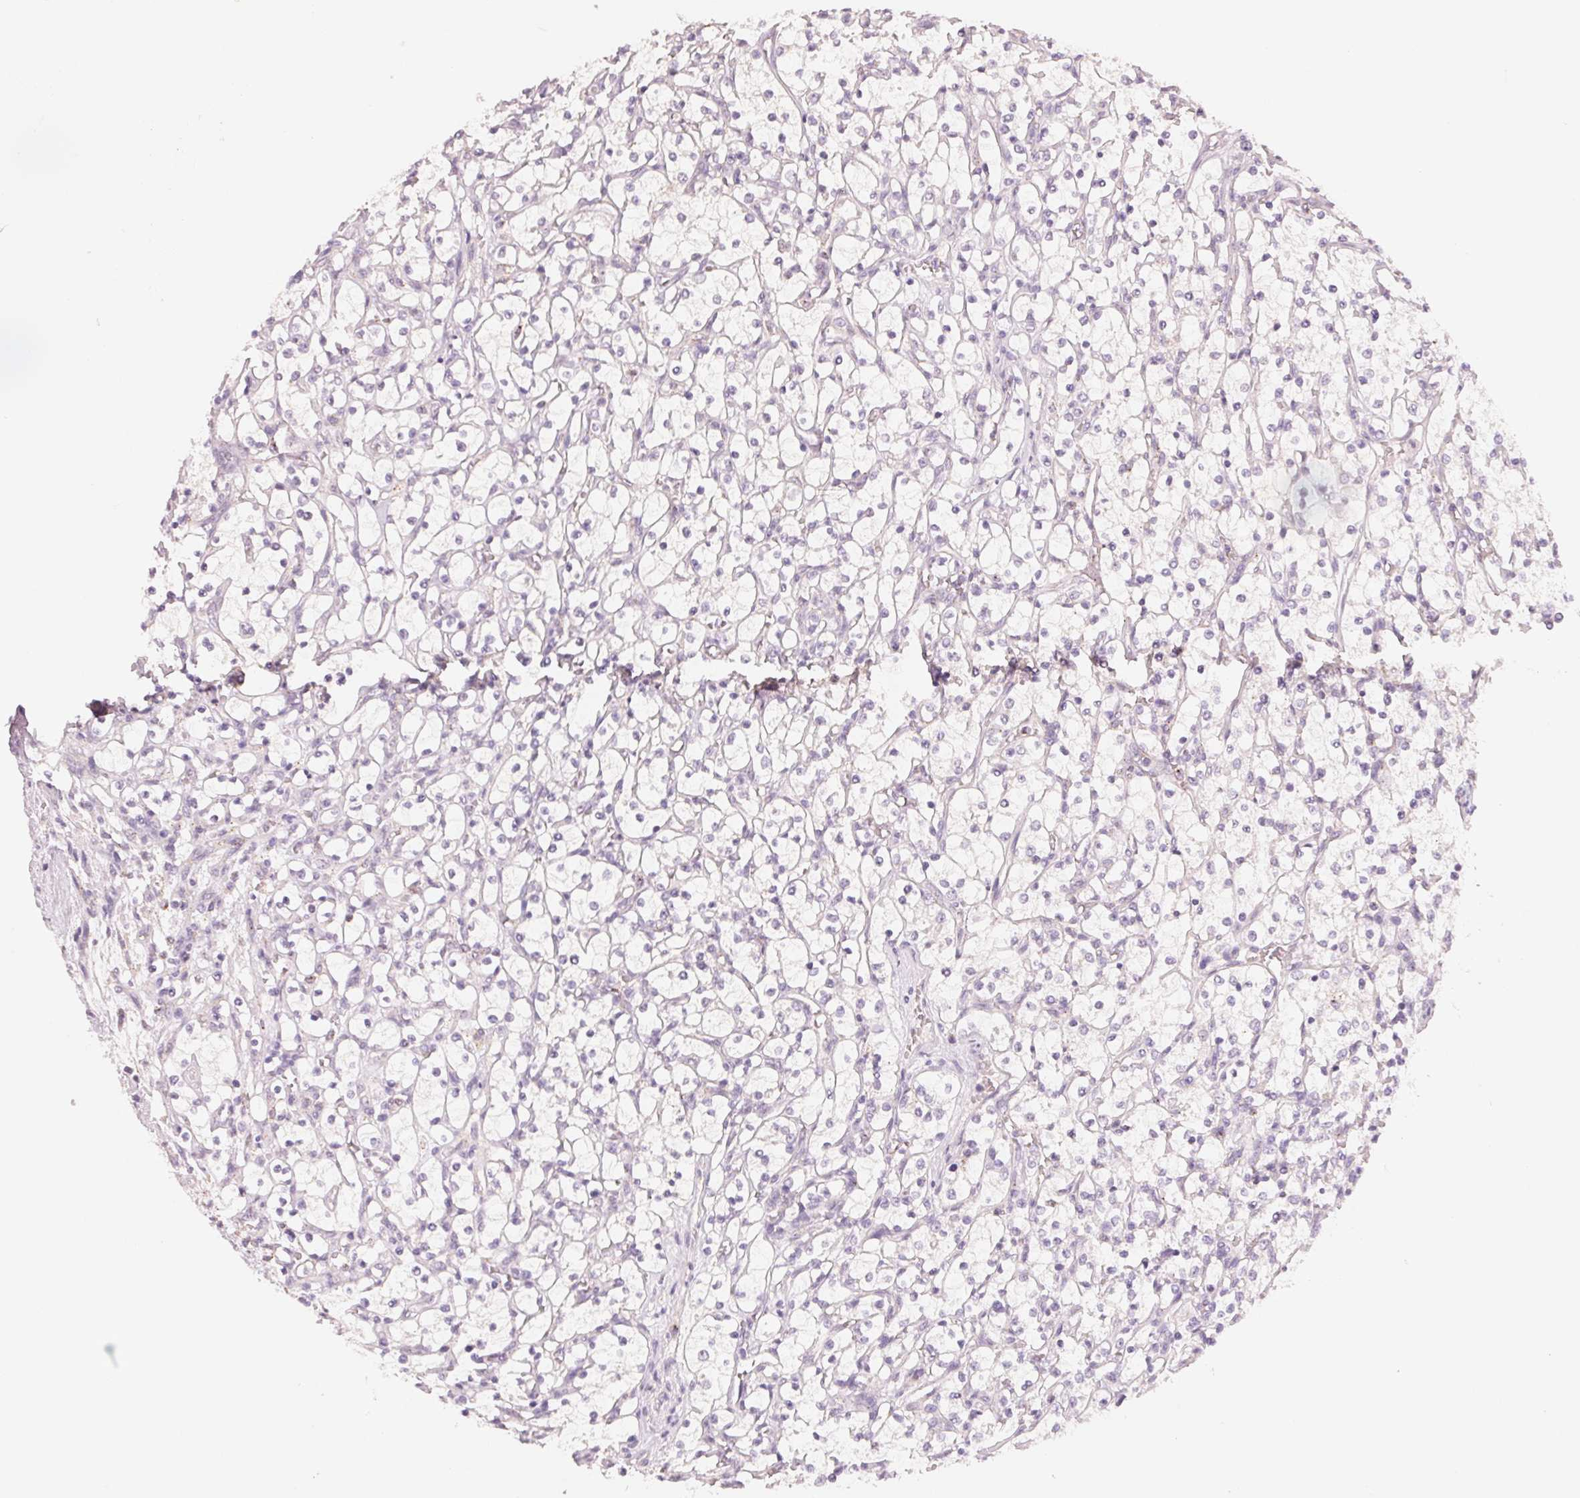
{"staining": {"intensity": "negative", "quantity": "none", "location": "none"}, "tissue": "renal cancer", "cell_type": "Tumor cells", "image_type": "cancer", "snomed": [{"axis": "morphology", "description": "Adenocarcinoma, NOS"}, {"axis": "topography", "description": "Kidney"}], "caption": "High power microscopy micrograph of an immunohistochemistry (IHC) photomicrograph of renal adenocarcinoma, revealing no significant expression in tumor cells. (Brightfield microscopy of DAB IHC at high magnification).", "gene": "HOXB13", "patient": {"sex": "female", "age": 69}}